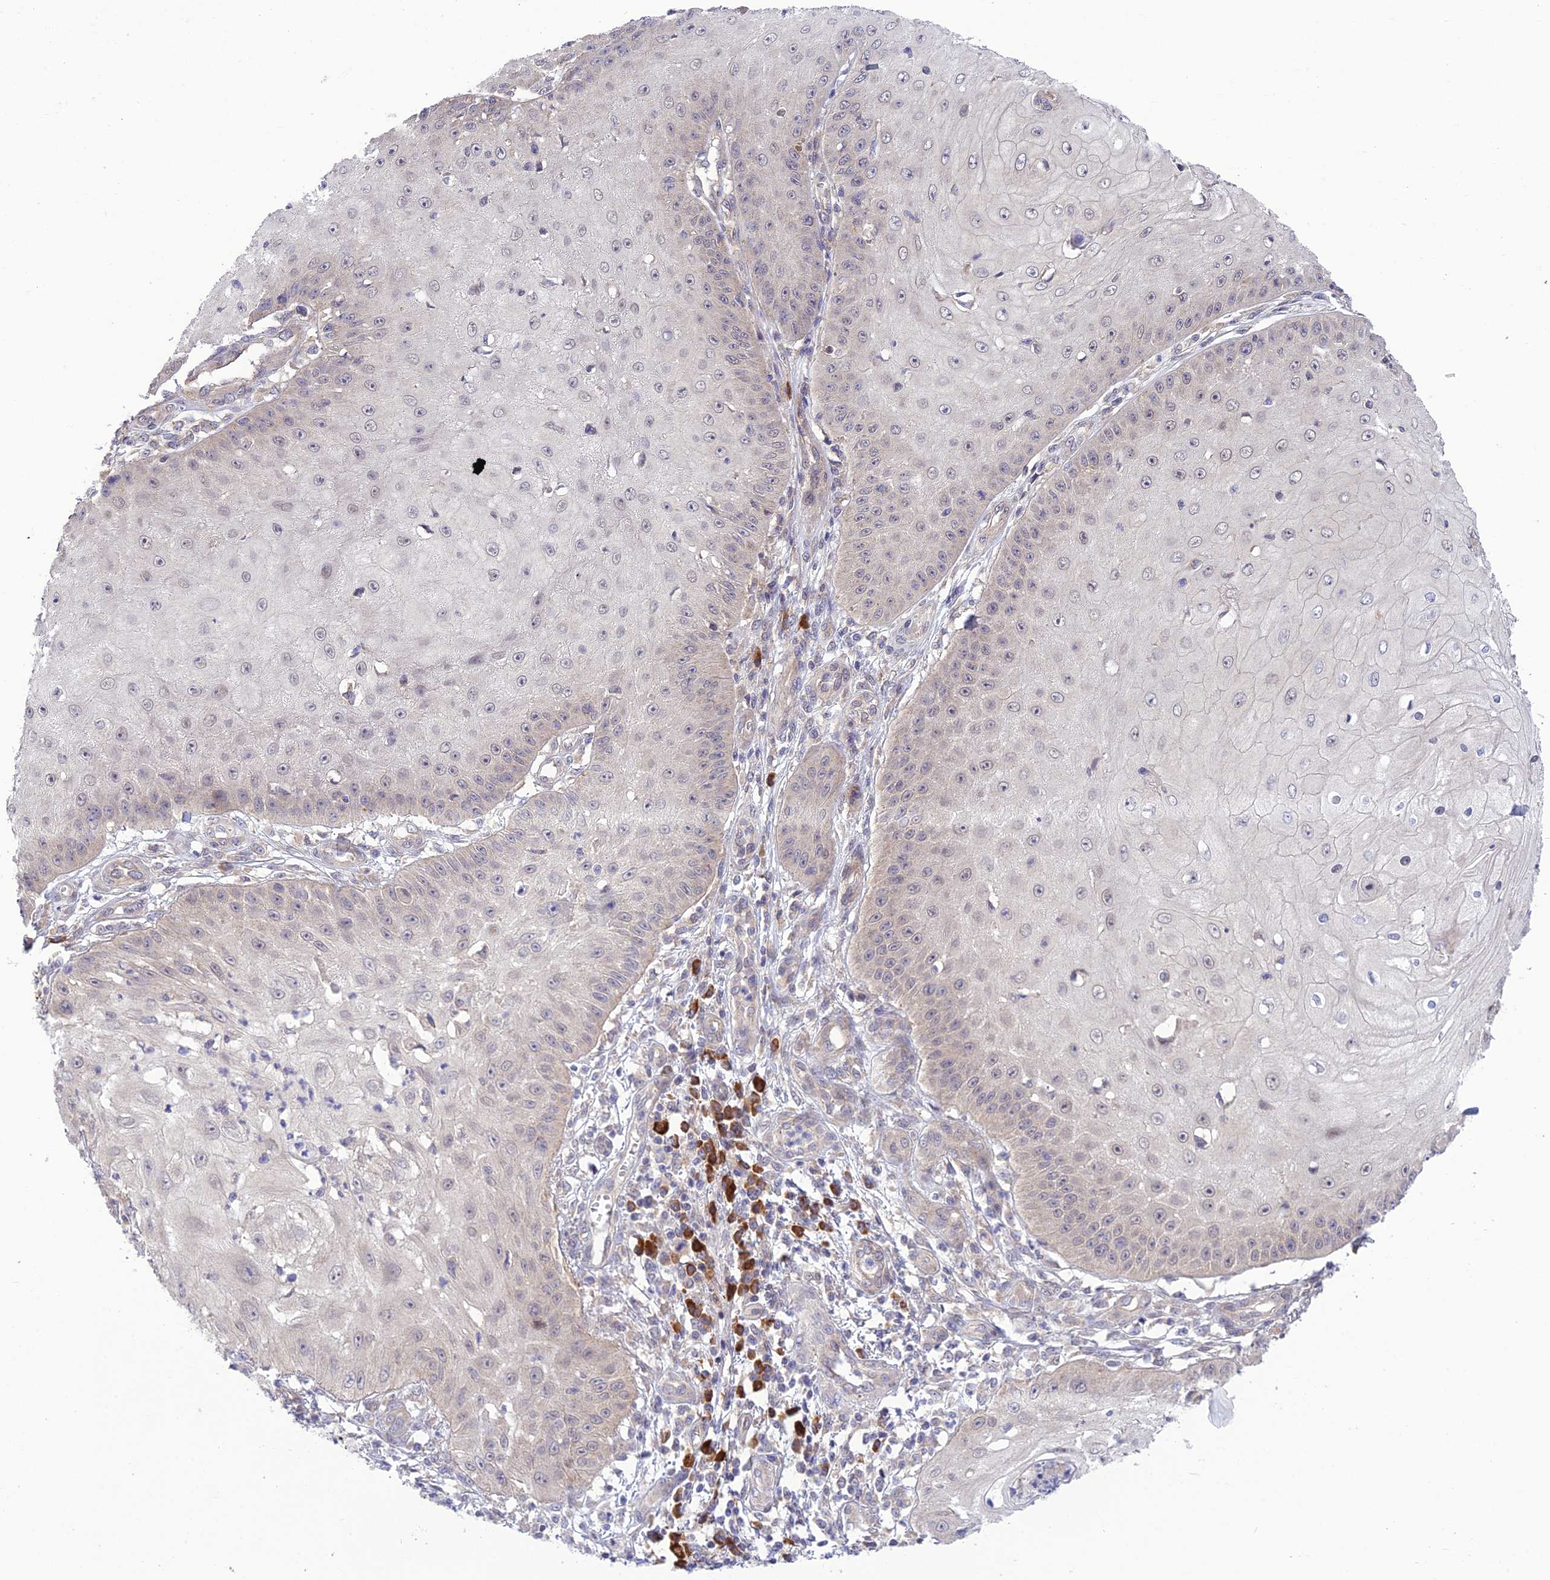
{"staining": {"intensity": "negative", "quantity": "none", "location": "none"}, "tissue": "skin cancer", "cell_type": "Tumor cells", "image_type": "cancer", "snomed": [{"axis": "morphology", "description": "Squamous cell carcinoma, NOS"}, {"axis": "topography", "description": "Skin"}], "caption": "Tumor cells are negative for brown protein staining in skin squamous cell carcinoma.", "gene": "UROS", "patient": {"sex": "male", "age": 70}}